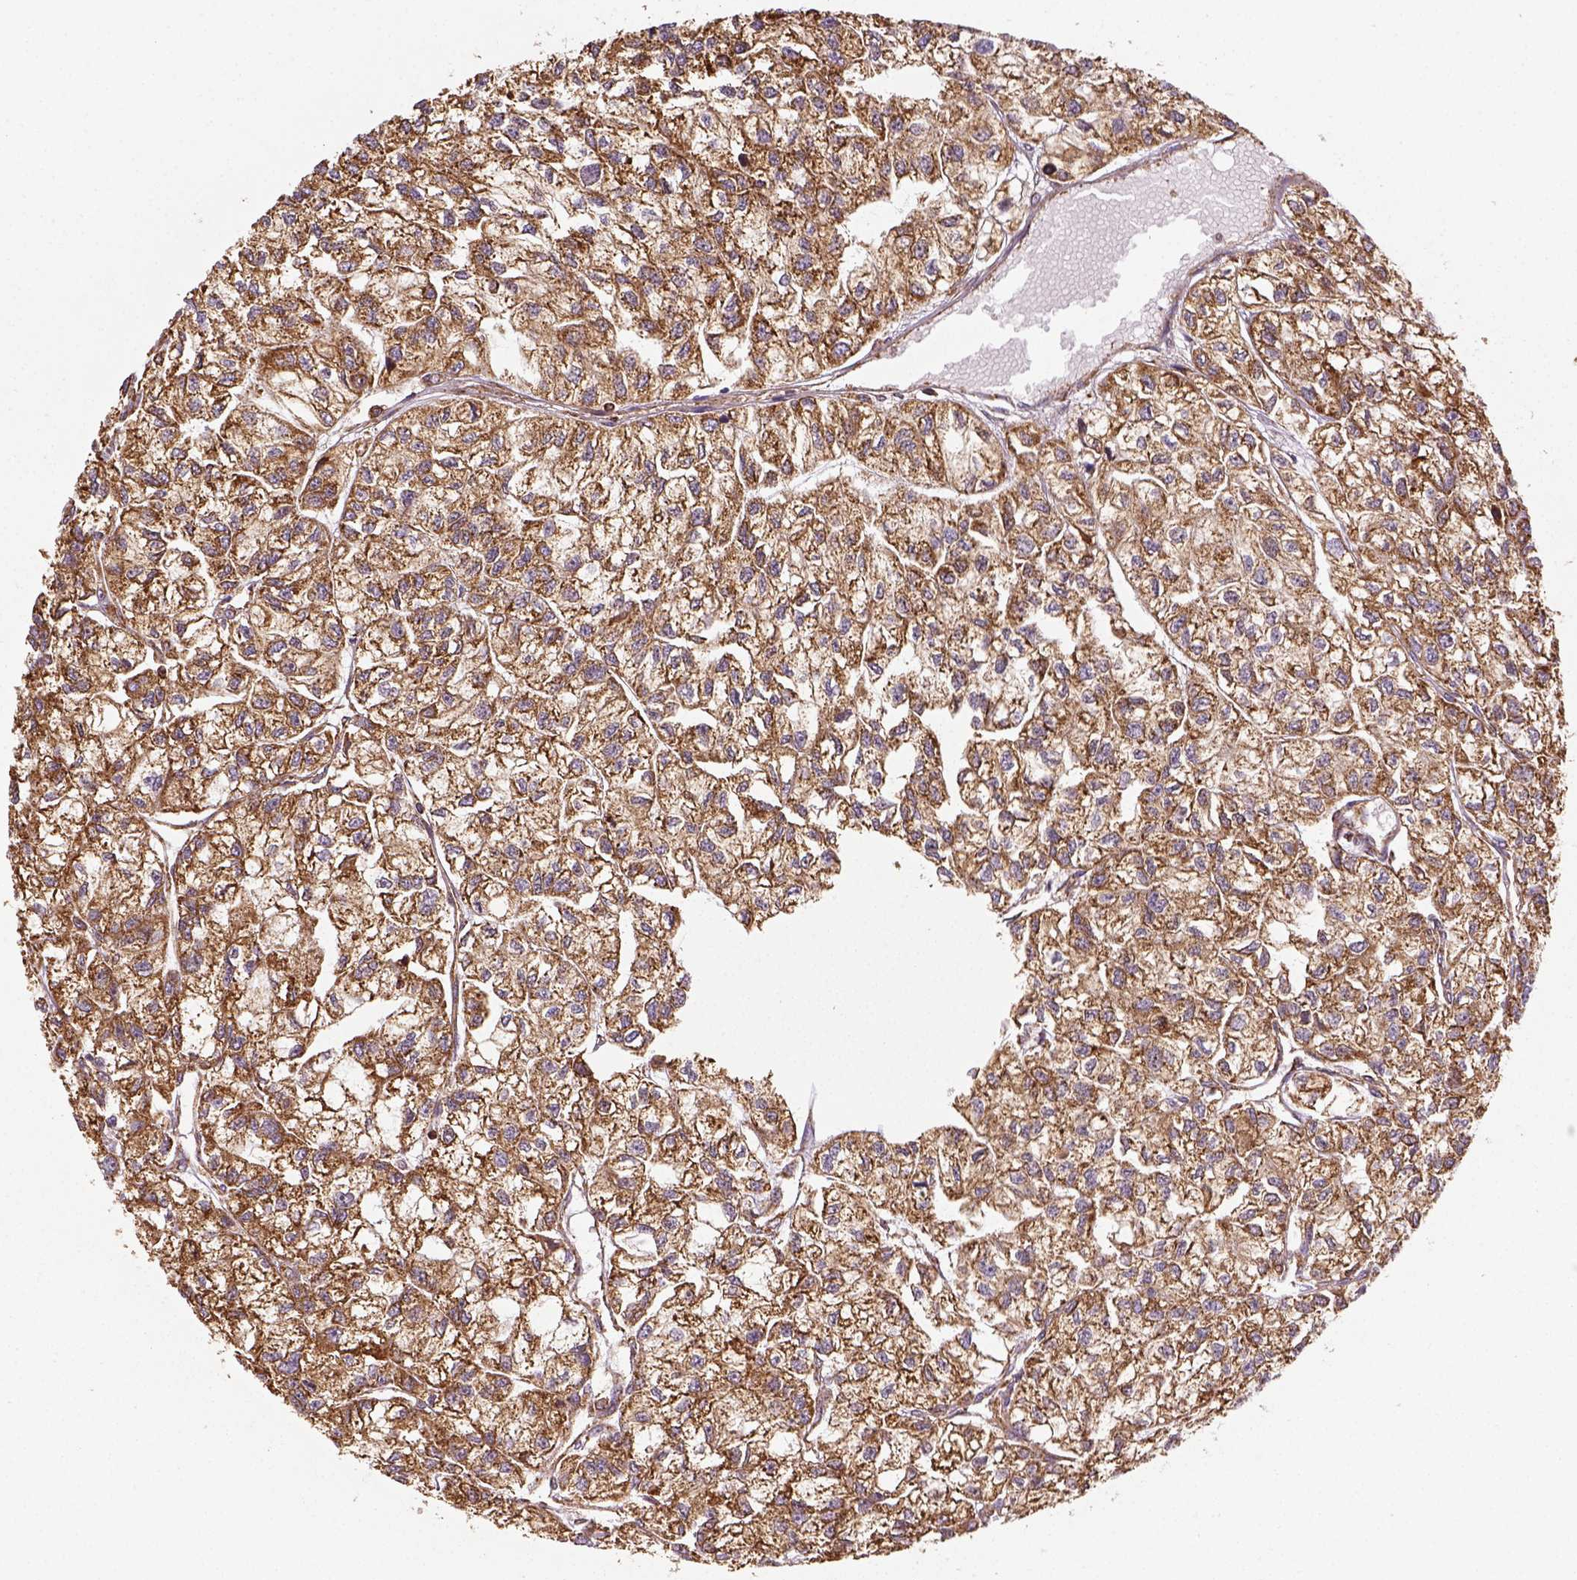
{"staining": {"intensity": "moderate", "quantity": ">75%", "location": "cytoplasmic/membranous"}, "tissue": "renal cancer", "cell_type": "Tumor cells", "image_type": "cancer", "snomed": [{"axis": "morphology", "description": "Adenocarcinoma, NOS"}, {"axis": "topography", "description": "Kidney"}], "caption": "Immunohistochemical staining of renal cancer demonstrates moderate cytoplasmic/membranous protein staining in approximately >75% of tumor cells.", "gene": "MAPK8IP3", "patient": {"sex": "male", "age": 56}}